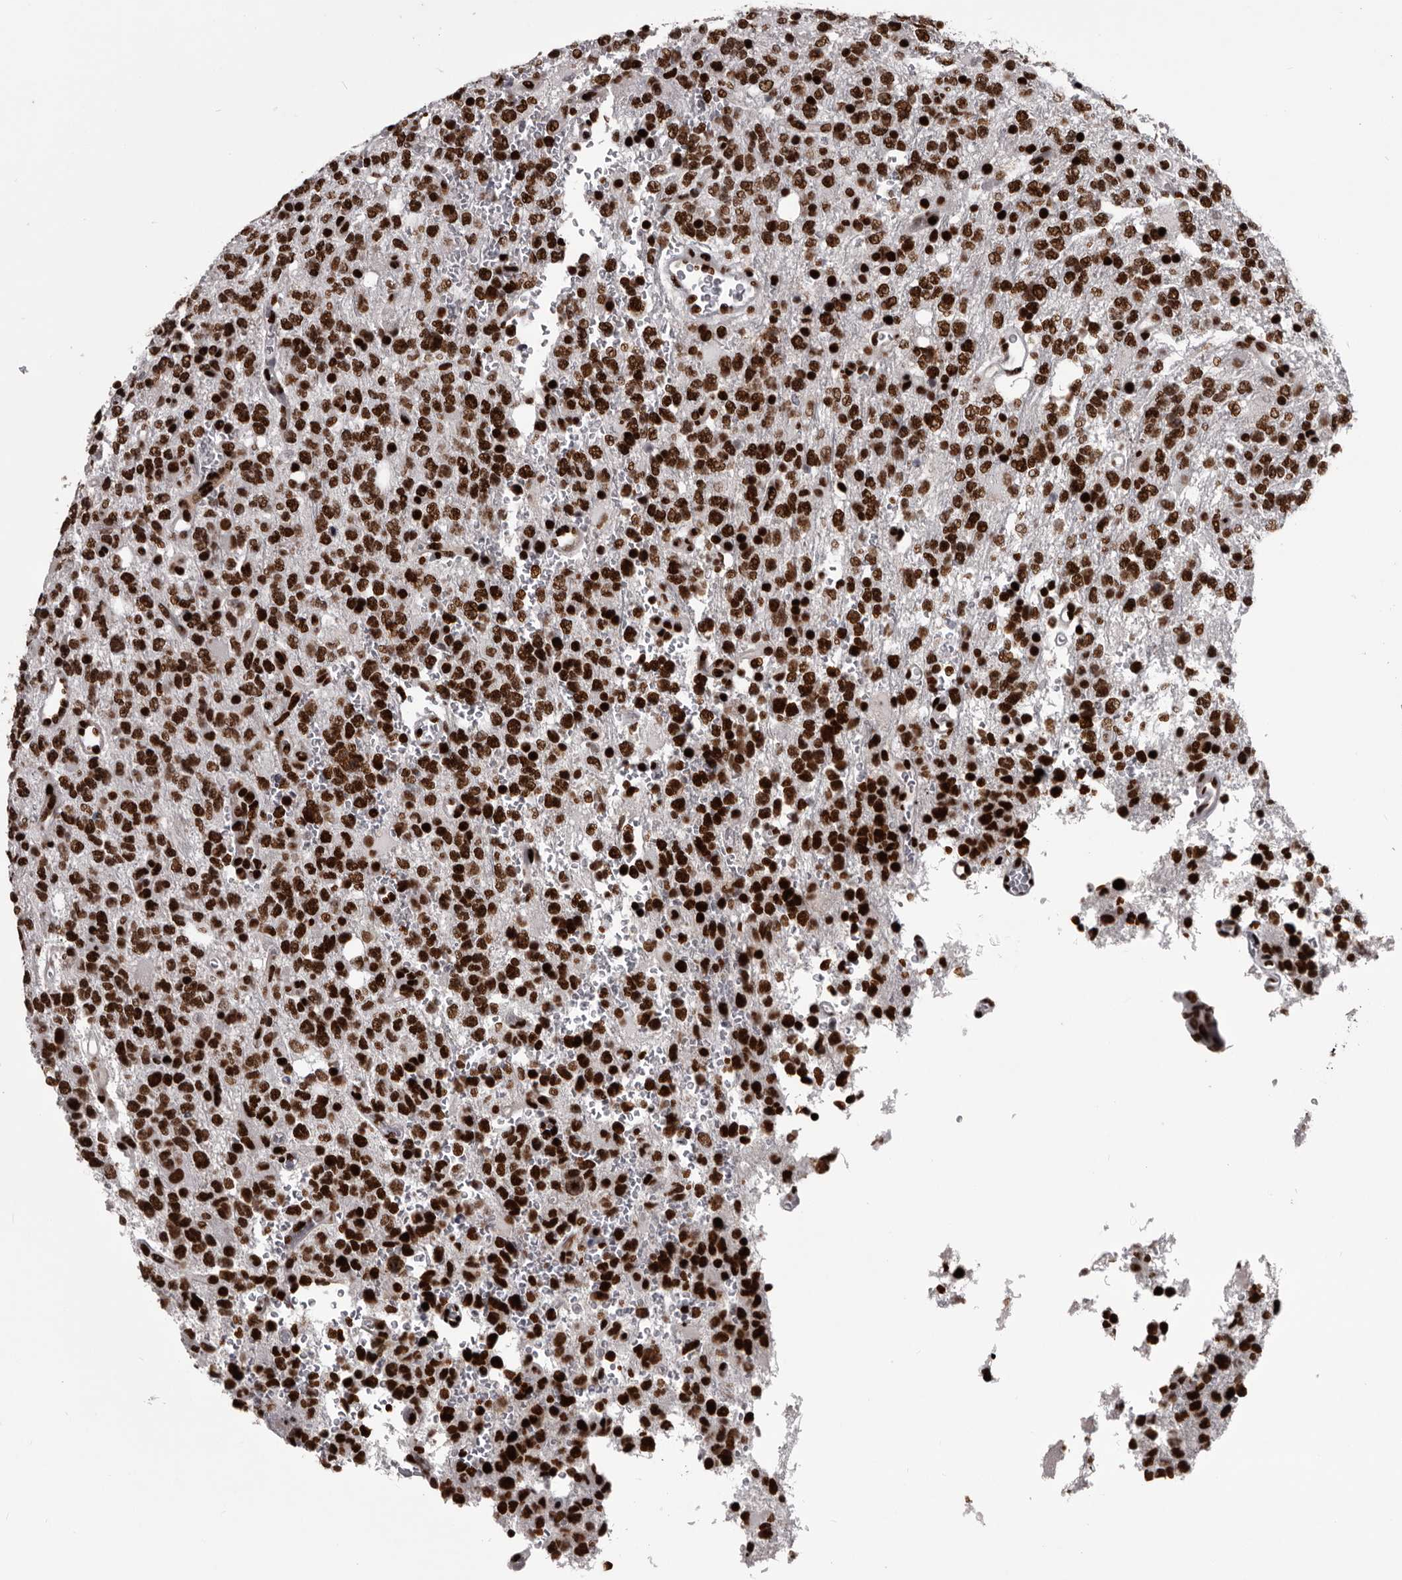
{"staining": {"intensity": "strong", "quantity": ">75%", "location": "nuclear"}, "tissue": "glioma", "cell_type": "Tumor cells", "image_type": "cancer", "snomed": [{"axis": "morphology", "description": "Glioma, malignant, High grade"}, {"axis": "topography", "description": "Brain"}], "caption": "A brown stain labels strong nuclear staining of a protein in human glioma tumor cells. The staining was performed using DAB (3,3'-diaminobenzidine) to visualize the protein expression in brown, while the nuclei were stained in blue with hematoxylin (Magnification: 20x).", "gene": "NUMA1", "patient": {"sex": "female", "age": 62}}